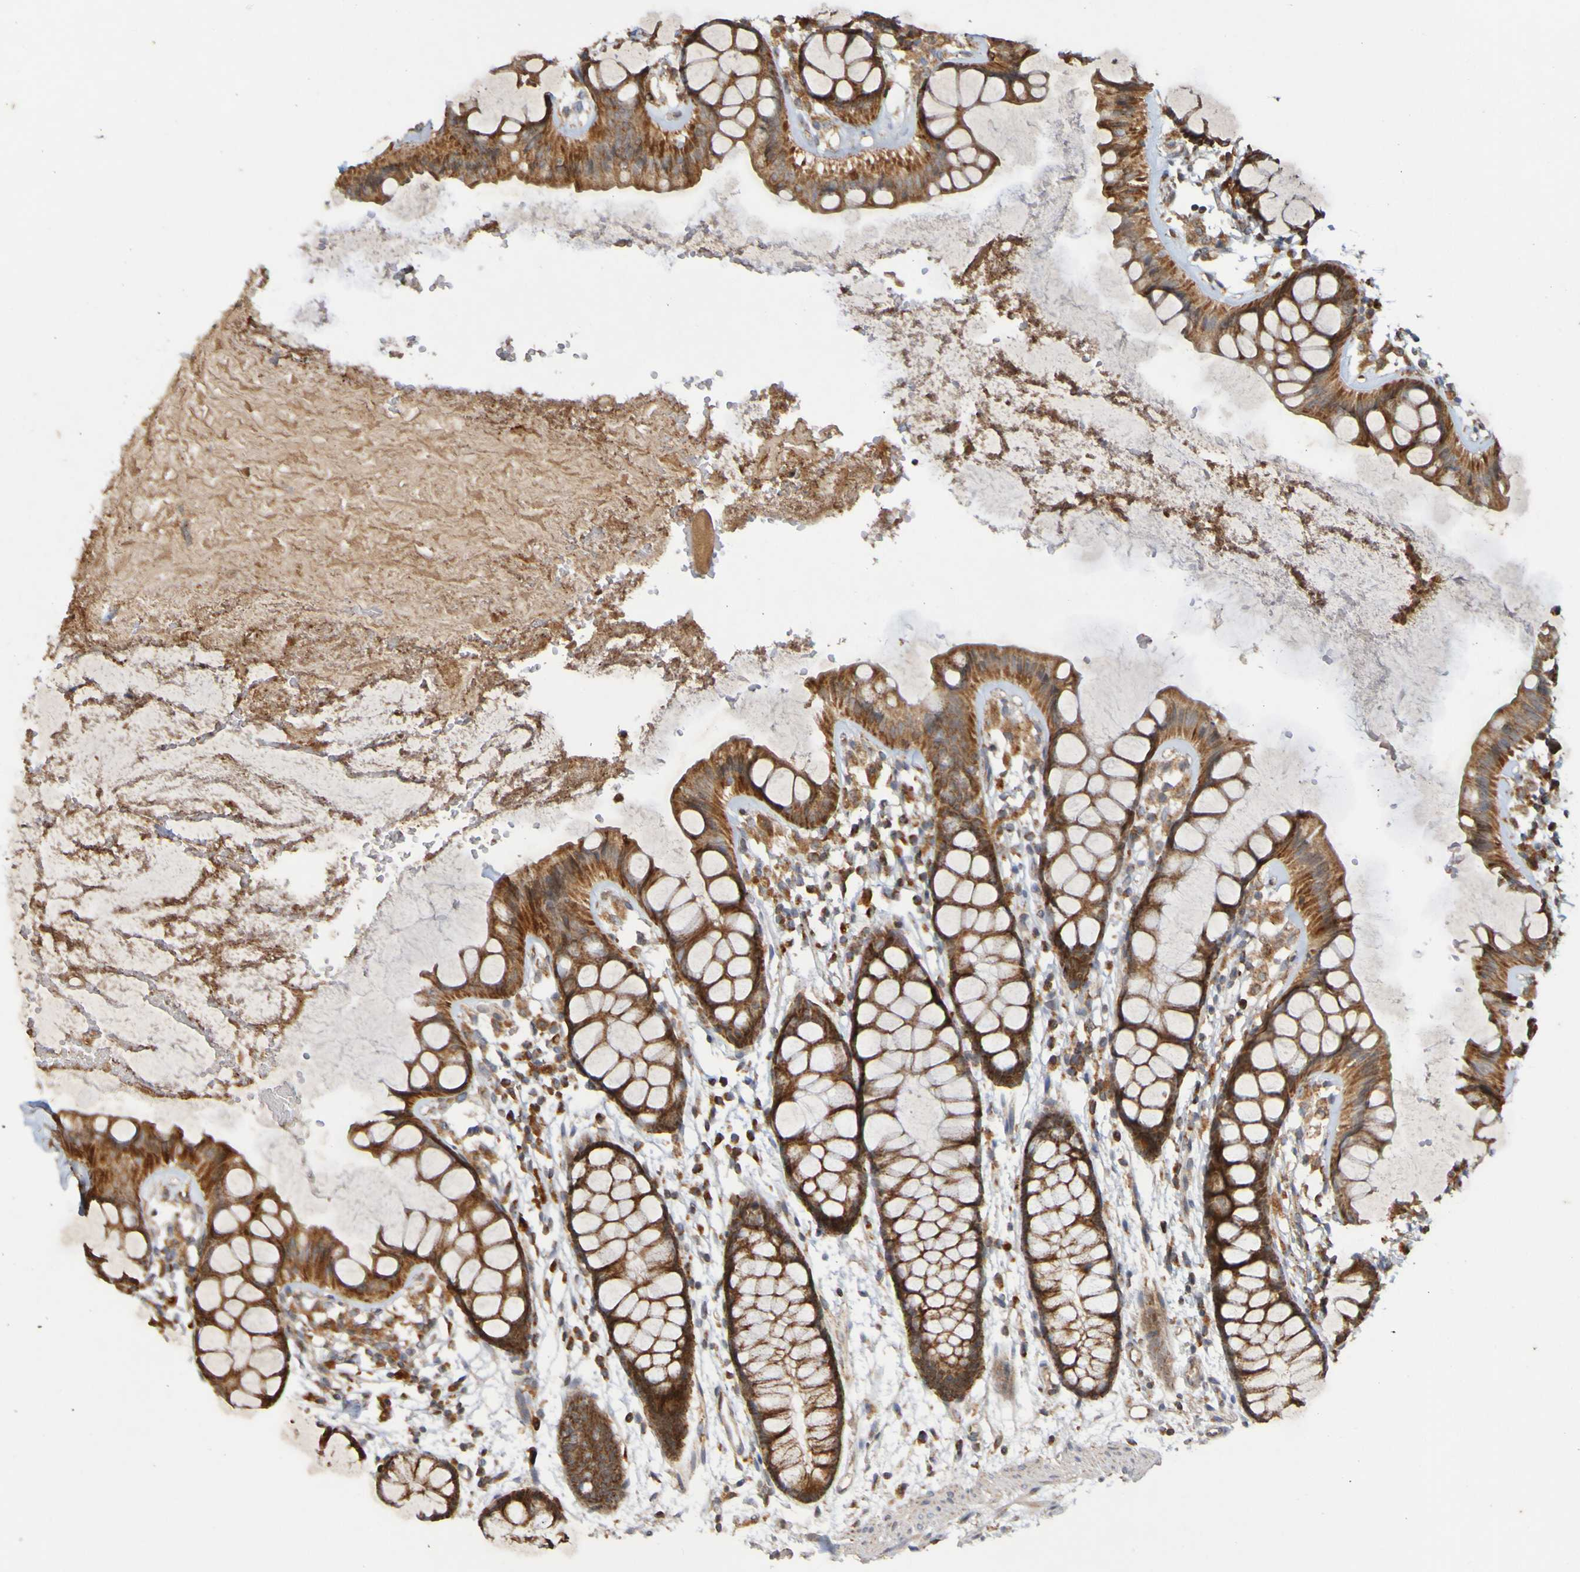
{"staining": {"intensity": "moderate", "quantity": ">75%", "location": "cytoplasmic/membranous"}, "tissue": "rectum", "cell_type": "Glandular cells", "image_type": "normal", "snomed": [{"axis": "morphology", "description": "Normal tissue, NOS"}, {"axis": "topography", "description": "Rectum"}], "caption": "Immunohistochemistry (DAB) staining of benign rectum displays moderate cytoplasmic/membranous protein expression in approximately >75% of glandular cells. Immunohistochemistry (ihc) stains the protein in brown and the nuclei are stained blue.", "gene": "TMBIM1", "patient": {"sex": "female", "age": 66}}